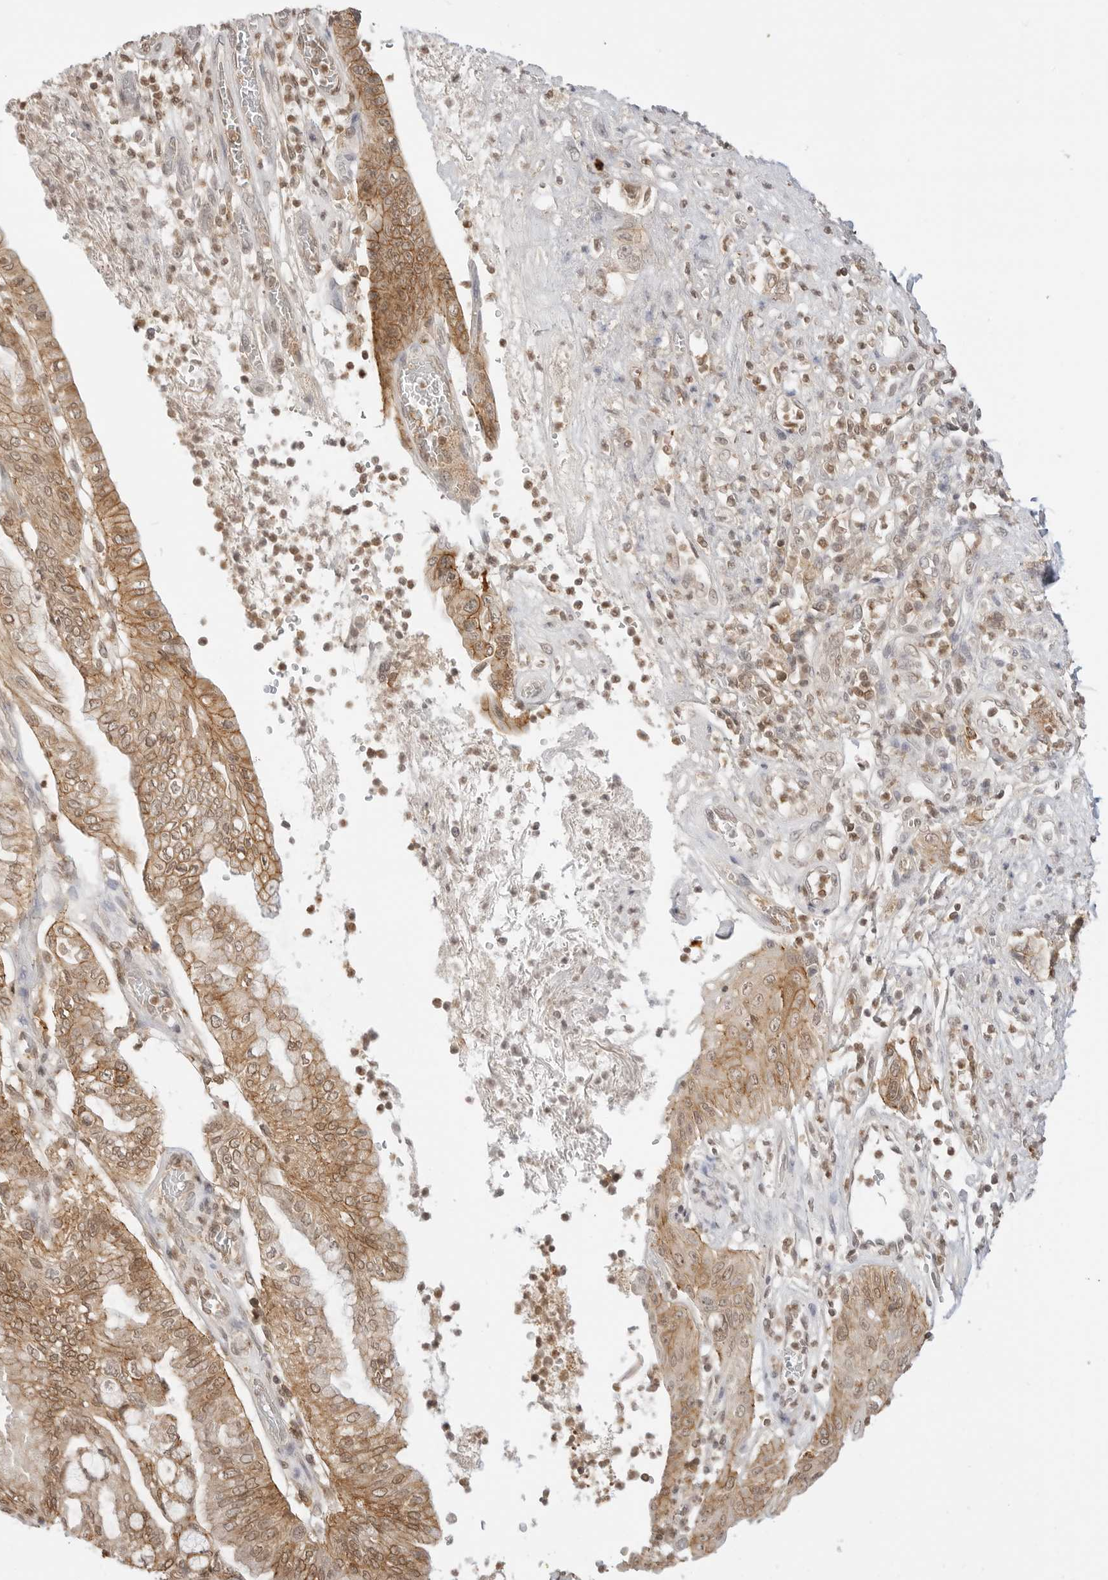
{"staining": {"intensity": "moderate", "quantity": ">75%", "location": "cytoplasmic/membranous,nuclear"}, "tissue": "pancreatic cancer", "cell_type": "Tumor cells", "image_type": "cancer", "snomed": [{"axis": "morphology", "description": "Adenocarcinoma, NOS"}, {"axis": "topography", "description": "Pancreas"}], "caption": "The photomicrograph reveals staining of pancreatic adenocarcinoma, revealing moderate cytoplasmic/membranous and nuclear protein expression (brown color) within tumor cells.", "gene": "EPHA1", "patient": {"sex": "female", "age": 73}}